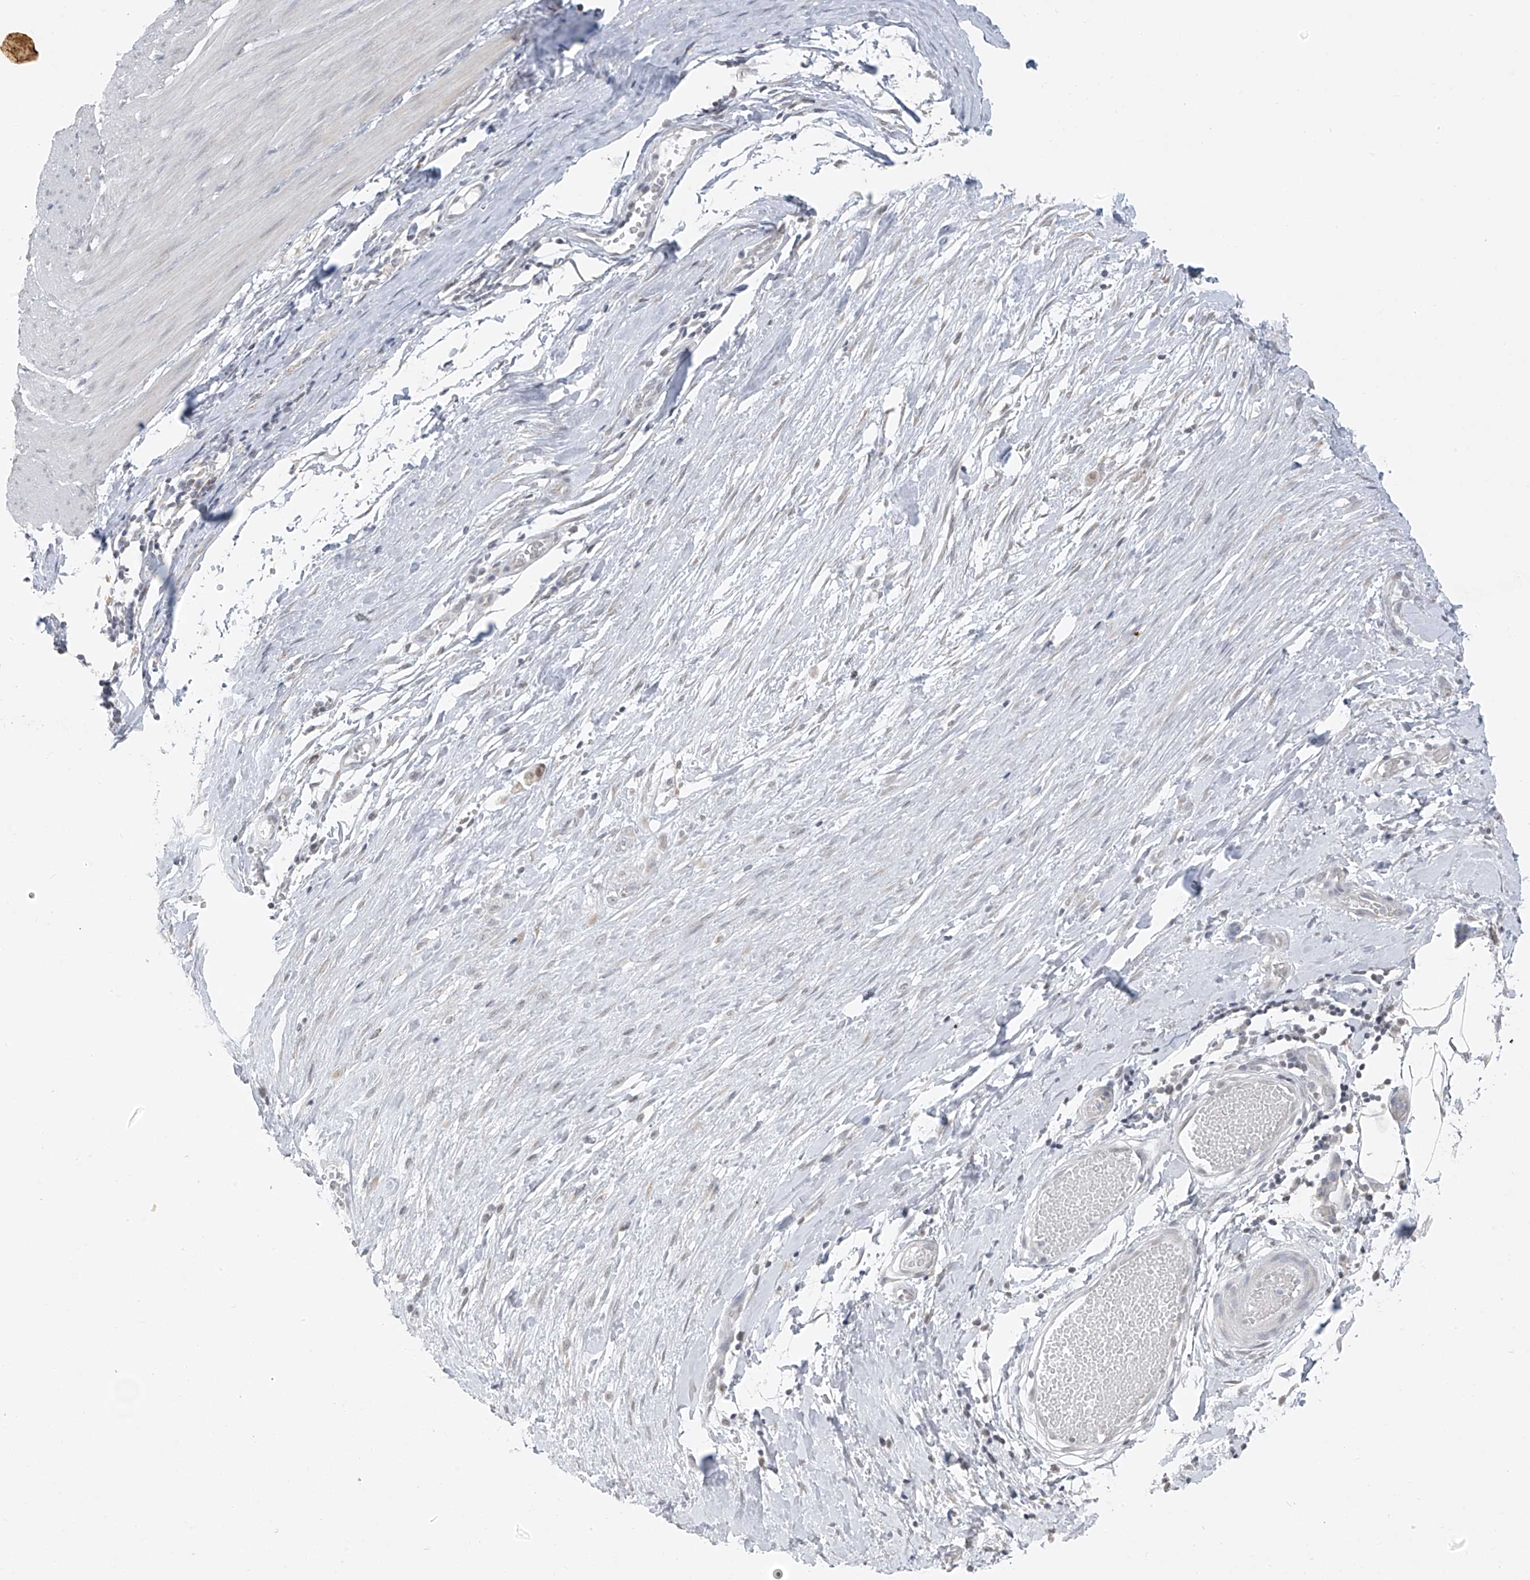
{"staining": {"intensity": "negative", "quantity": "none", "location": "none"}, "tissue": "smooth muscle", "cell_type": "Smooth muscle cells", "image_type": "normal", "snomed": [{"axis": "morphology", "description": "Normal tissue, NOS"}, {"axis": "morphology", "description": "Adenocarcinoma, NOS"}, {"axis": "topography", "description": "Colon"}, {"axis": "topography", "description": "Peripheral nerve tissue"}], "caption": "IHC of benign human smooth muscle demonstrates no positivity in smooth muscle cells.", "gene": "DYRK1B", "patient": {"sex": "male", "age": 14}}